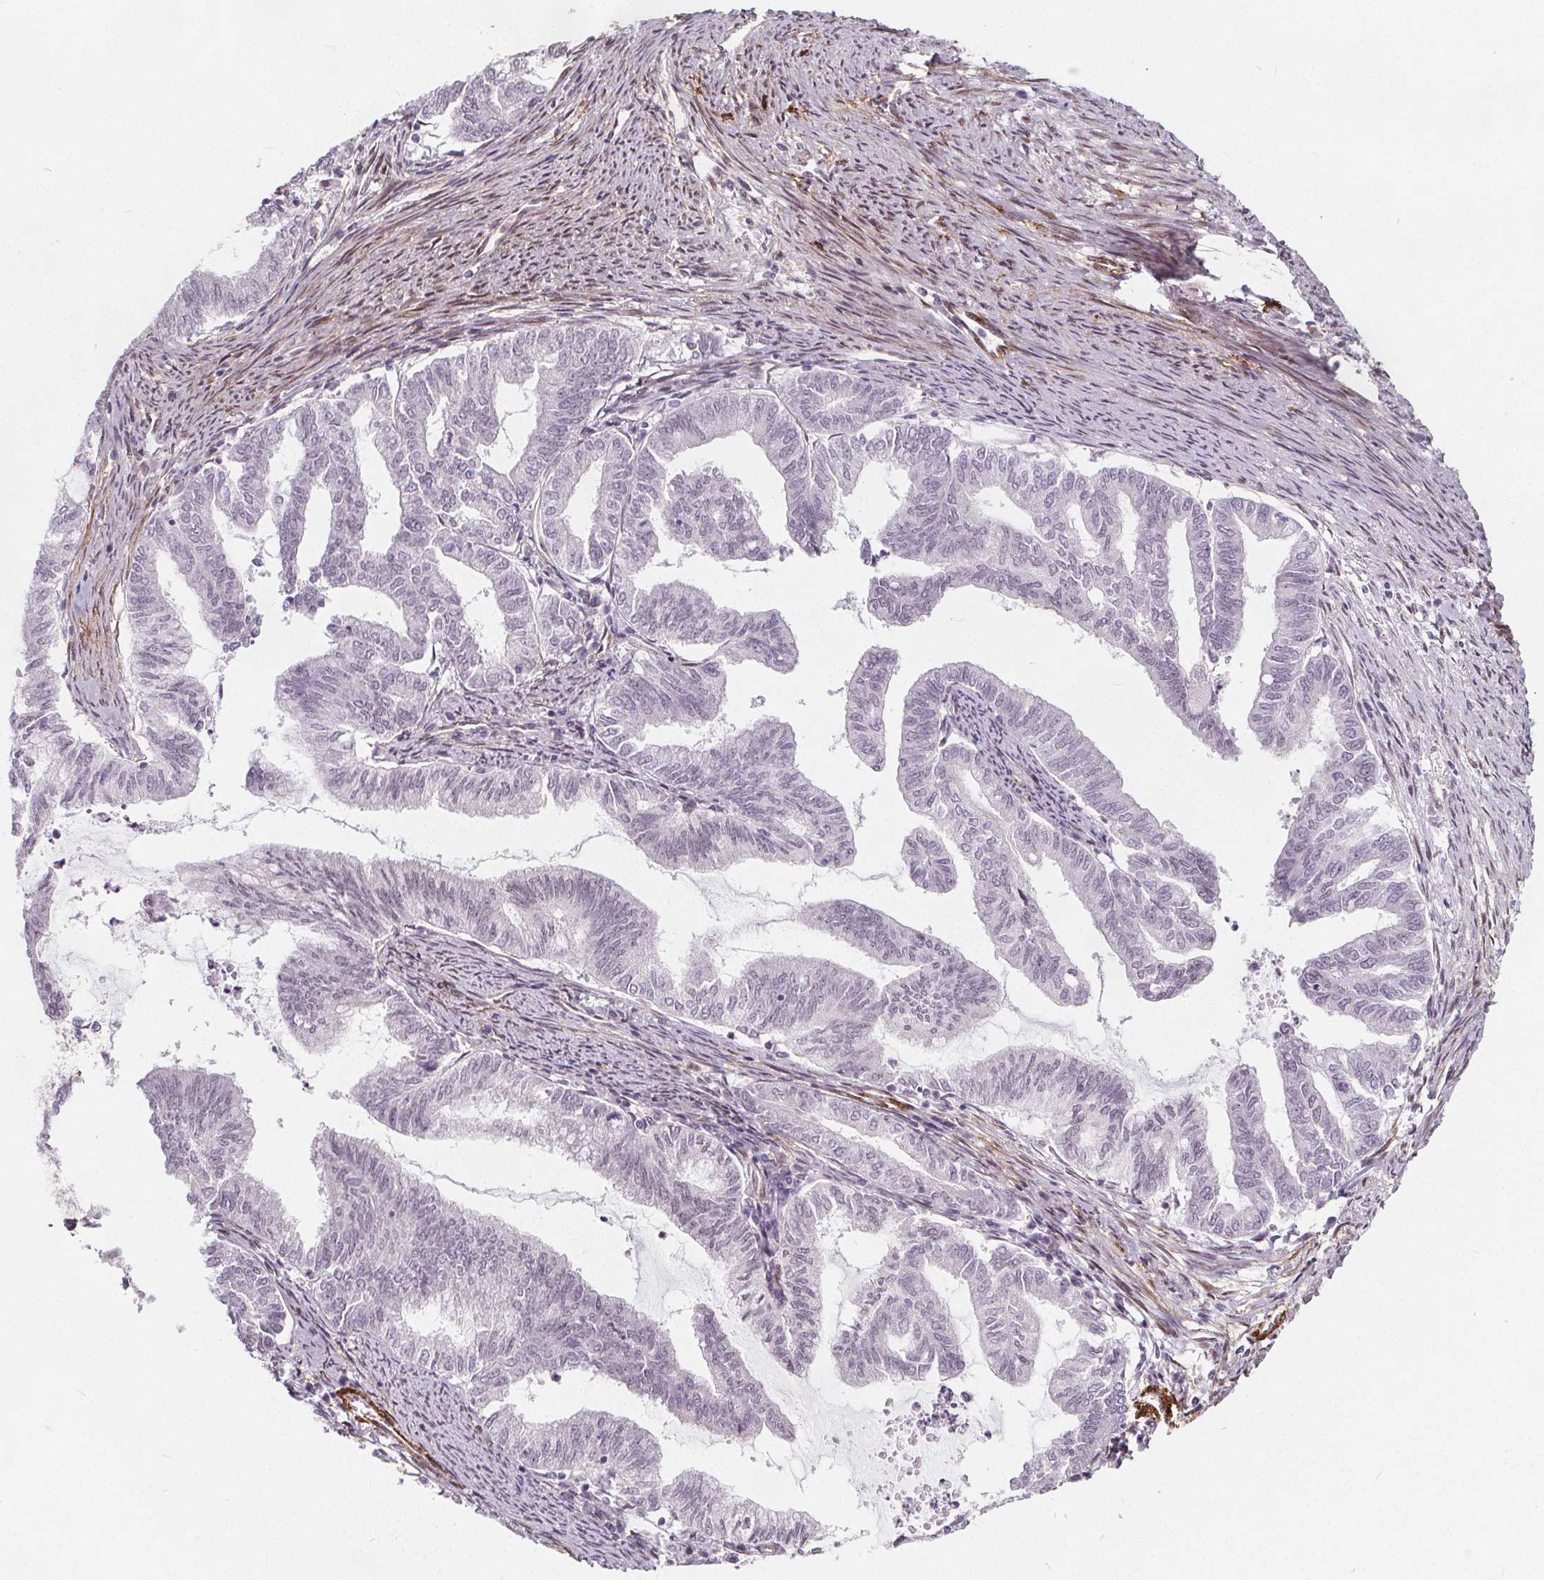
{"staining": {"intensity": "negative", "quantity": "none", "location": "none"}, "tissue": "endometrial cancer", "cell_type": "Tumor cells", "image_type": "cancer", "snomed": [{"axis": "morphology", "description": "Adenocarcinoma, NOS"}, {"axis": "topography", "description": "Endometrium"}], "caption": "DAB immunohistochemical staining of human adenocarcinoma (endometrial) displays no significant positivity in tumor cells. (DAB (3,3'-diaminobenzidine) immunohistochemistry (IHC) visualized using brightfield microscopy, high magnification).", "gene": "HAS1", "patient": {"sex": "female", "age": 79}}